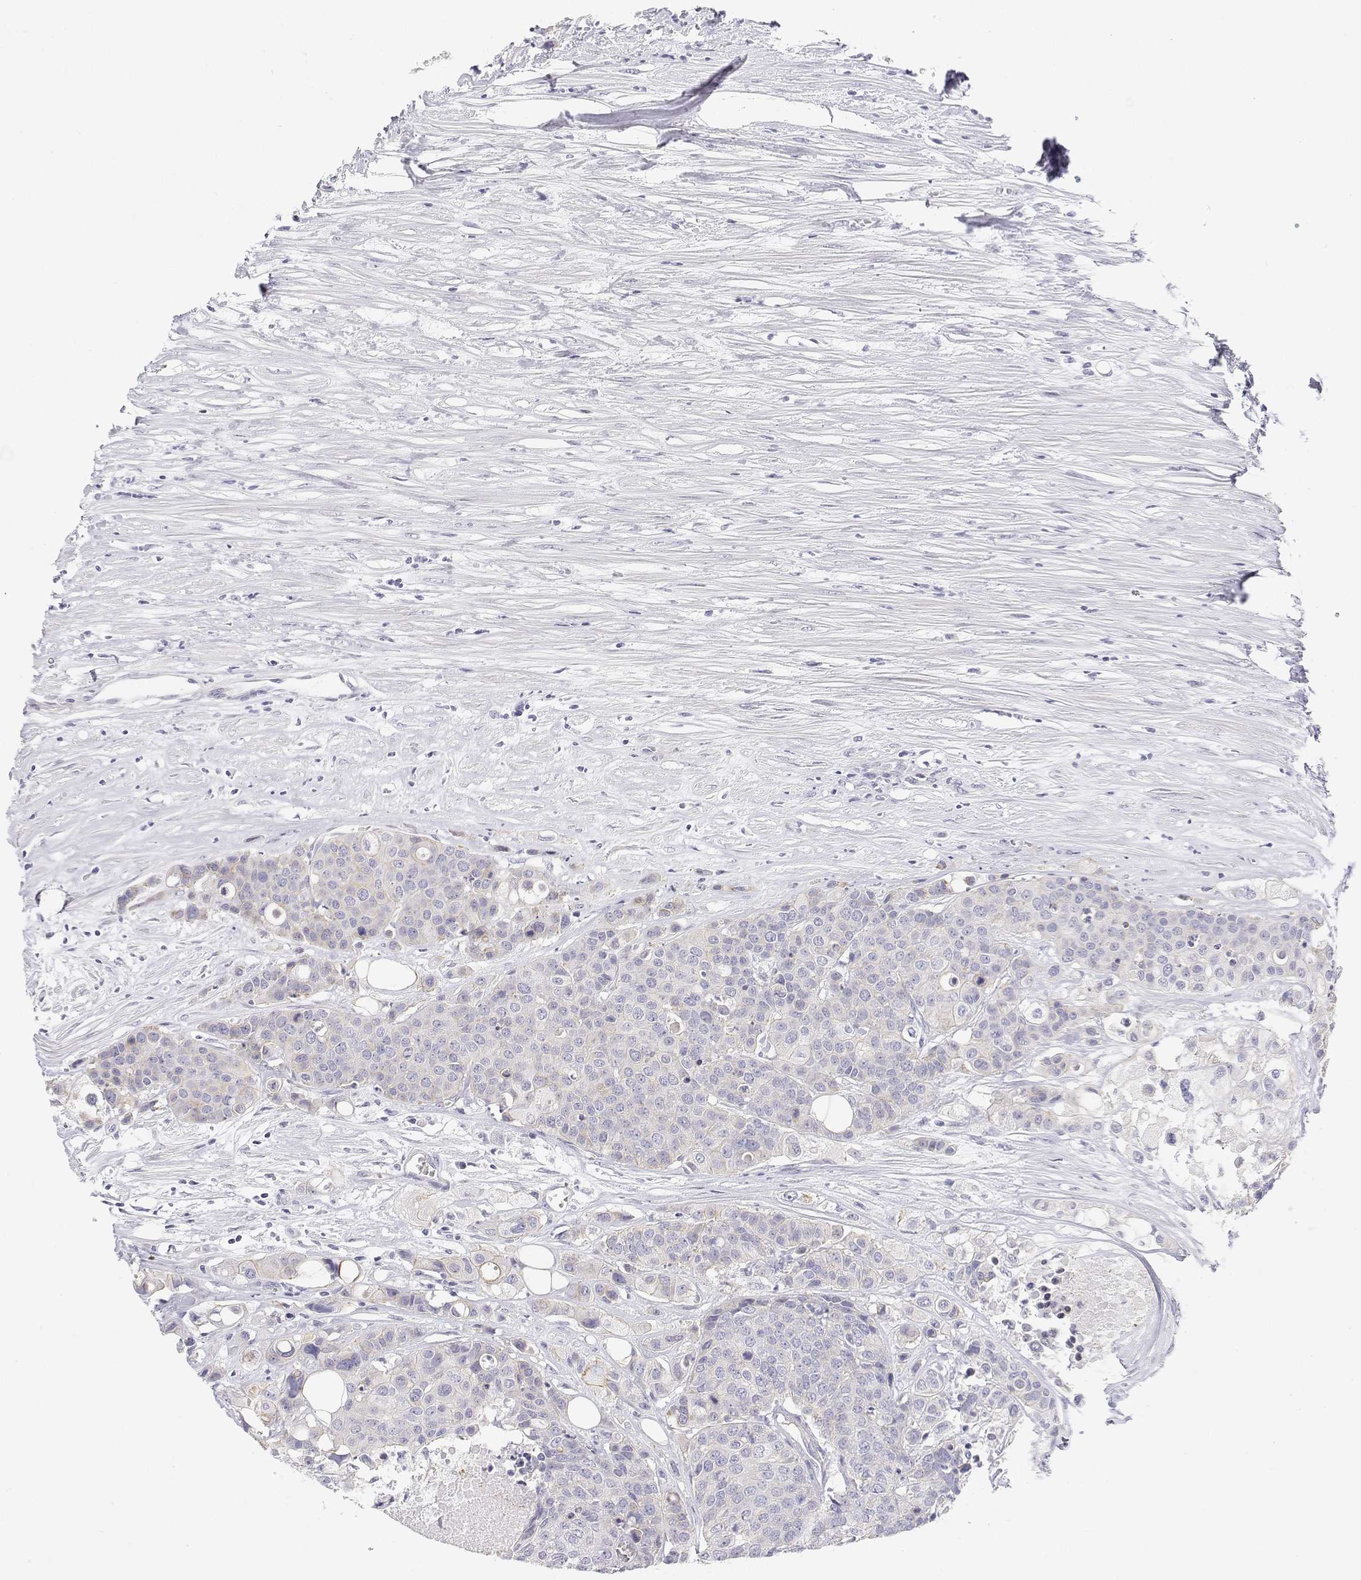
{"staining": {"intensity": "negative", "quantity": "none", "location": "none"}, "tissue": "carcinoid", "cell_type": "Tumor cells", "image_type": "cancer", "snomed": [{"axis": "morphology", "description": "Carcinoid, malignant, NOS"}, {"axis": "topography", "description": "Colon"}], "caption": "Immunohistochemistry photomicrograph of human malignant carcinoid stained for a protein (brown), which reveals no staining in tumor cells. (Immunohistochemistry, brightfield microscopy, high magnification).", "gene": "MISP", "patient": {"sex": "male", "age": 81}}